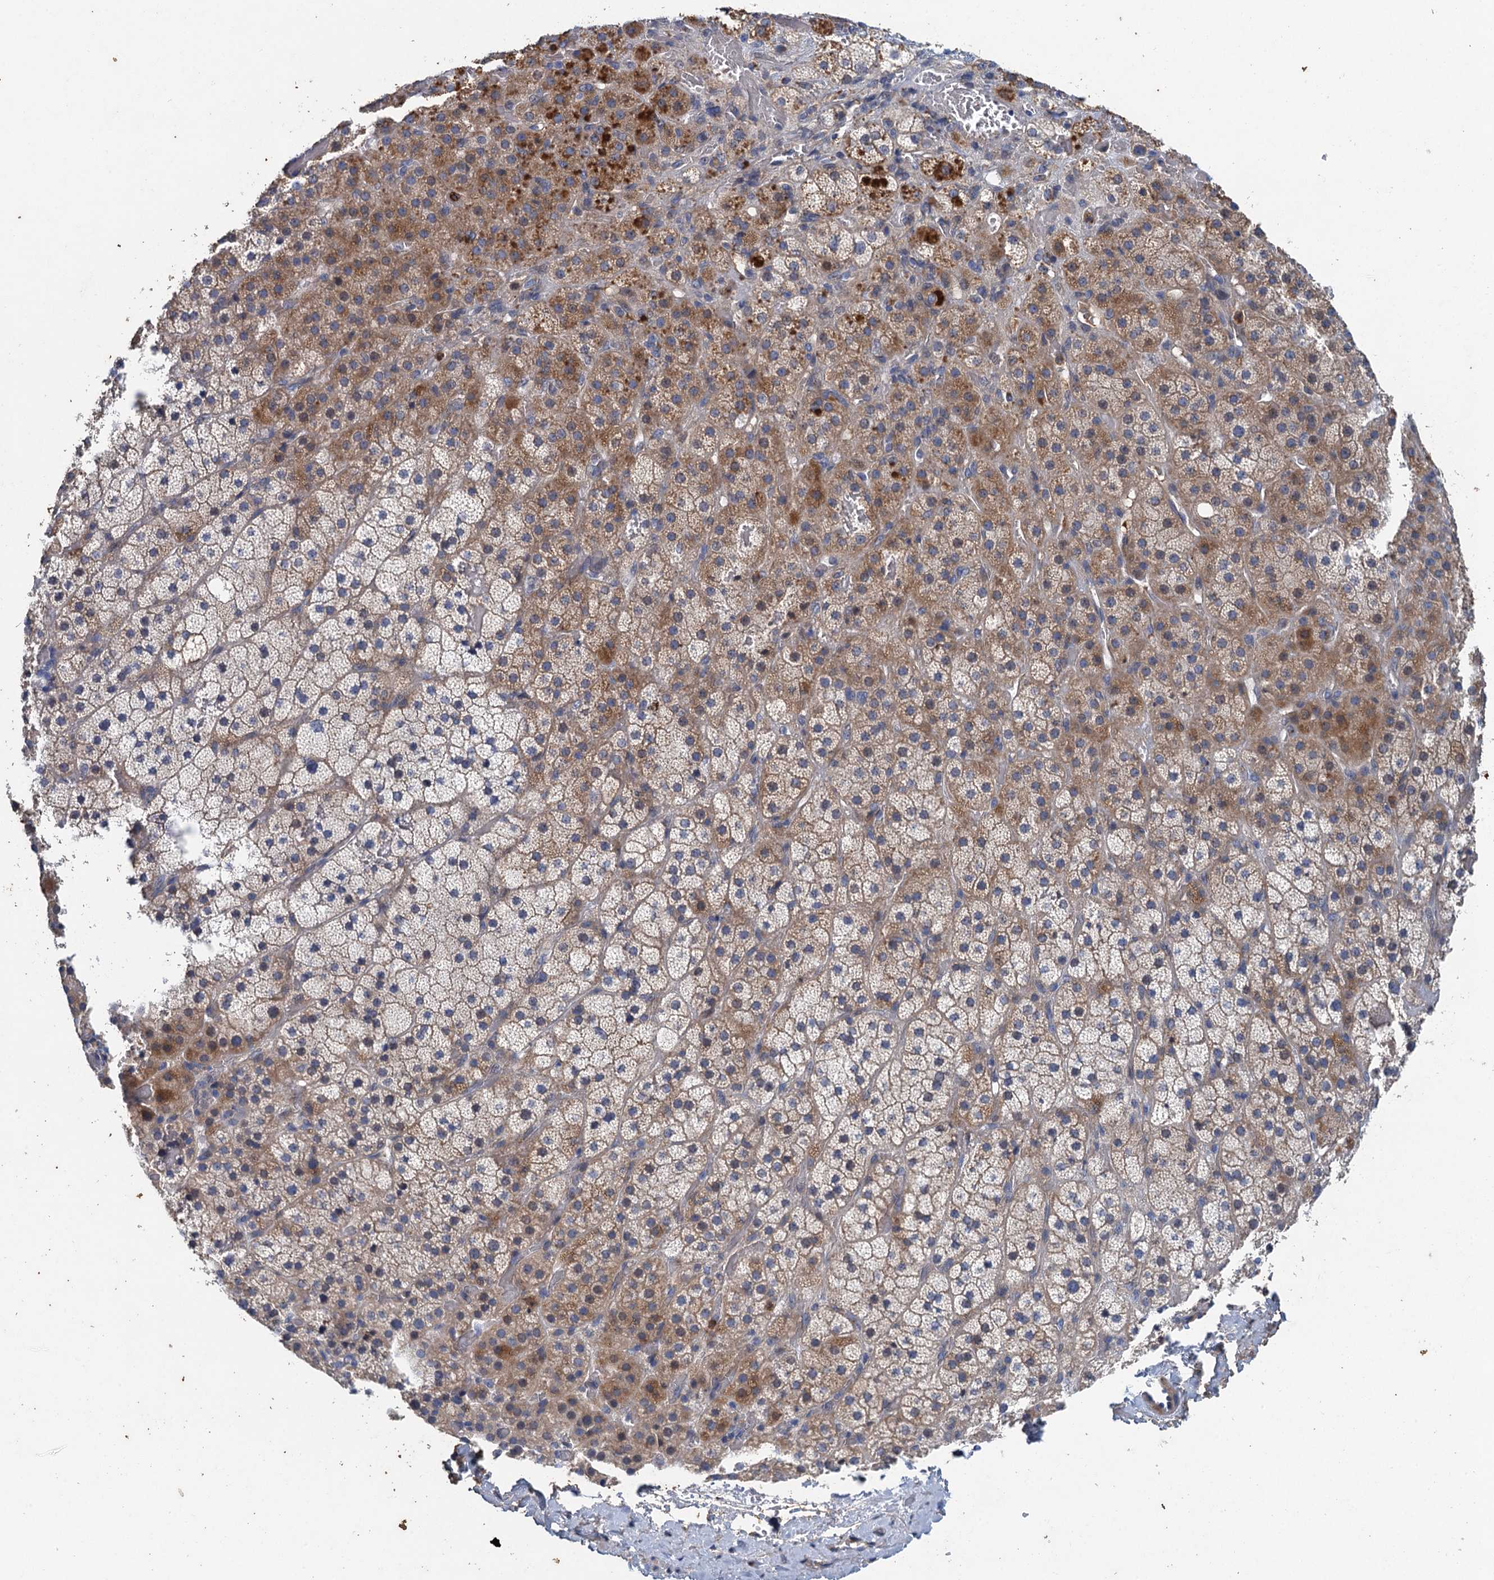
{"staining": {"intensity": "strong", "quantity": "25%-75%", "location": "cytoplasmic/membranous"}, "tissue": "adrenal gland", "cell_type": "Glandular cells", "image_type": "normal", "snomed": [{"axis": "morphology", "description": "Normal tissue, NOS"}, {"axis": "topography", "description": "Adrenal gland"}], "caption": "Immunohistochemistry (IHC) photomicrograph of normal human adrenal gland stained for a protein (brown), which exhibits high levels of strong cytoplasmic/membranous expression in about 25%-75% of glandular cells.", "gene": "TPCN1", "patient": {"sex": "male", "age": 57}}